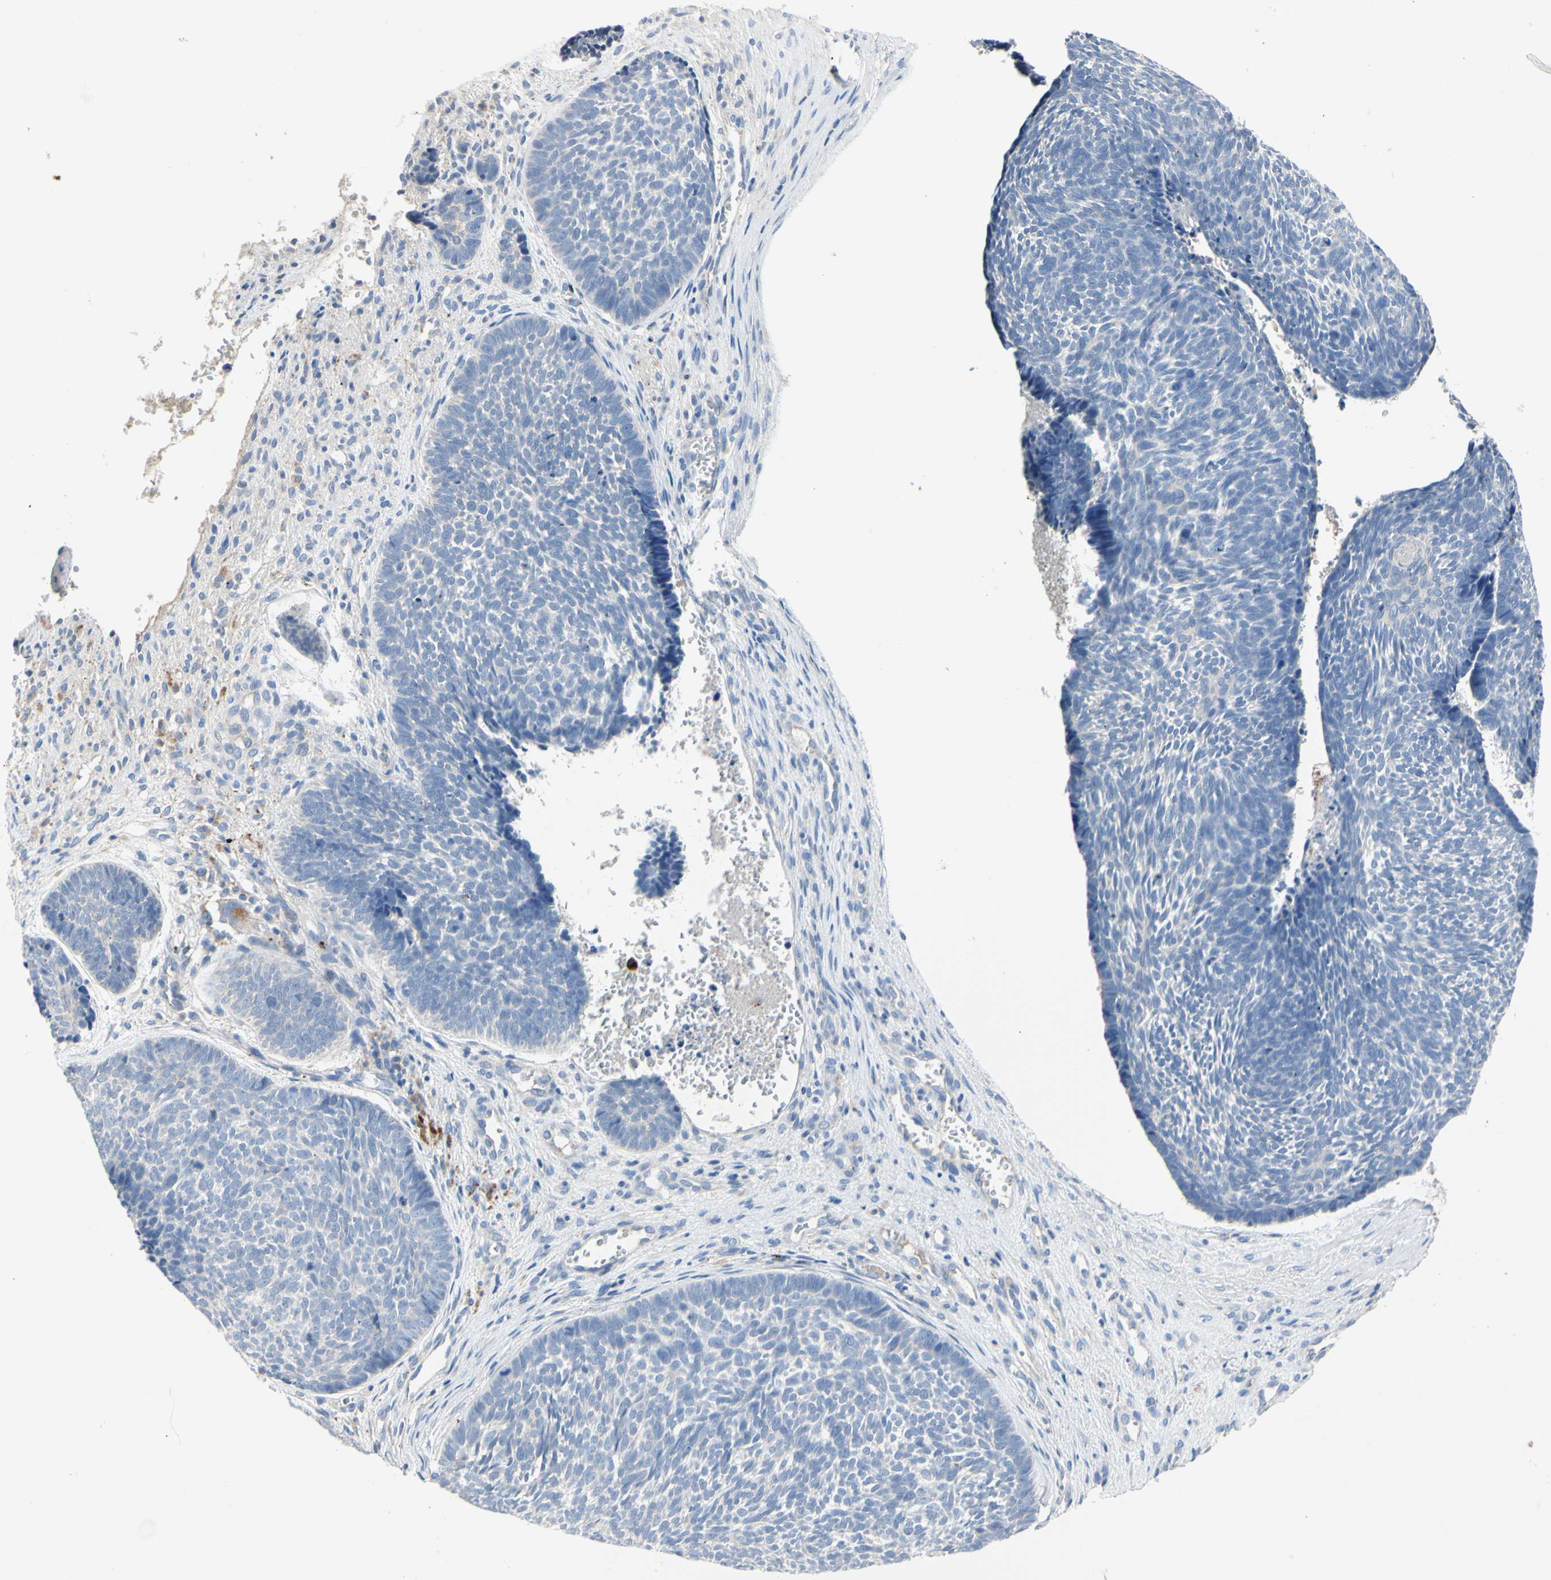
{"staining": {"intensity": "negative", "quantity": "none", "location": "none"}, "tissue": "skin cancer", "cell_type": "Tumor cells", "image_type": "cancer", "snomed": [{"axis": "morphology", "description": "Basal cell carcinoma"}, {"axis": "topography", "description": "Skin"}], "caption": "The IHC micrograph has no significant positivity in tumor cells of skin basal cell carcinoma tissue.", "gene": "RETSAT", "patient": {"sex": "male", "age": 84}}